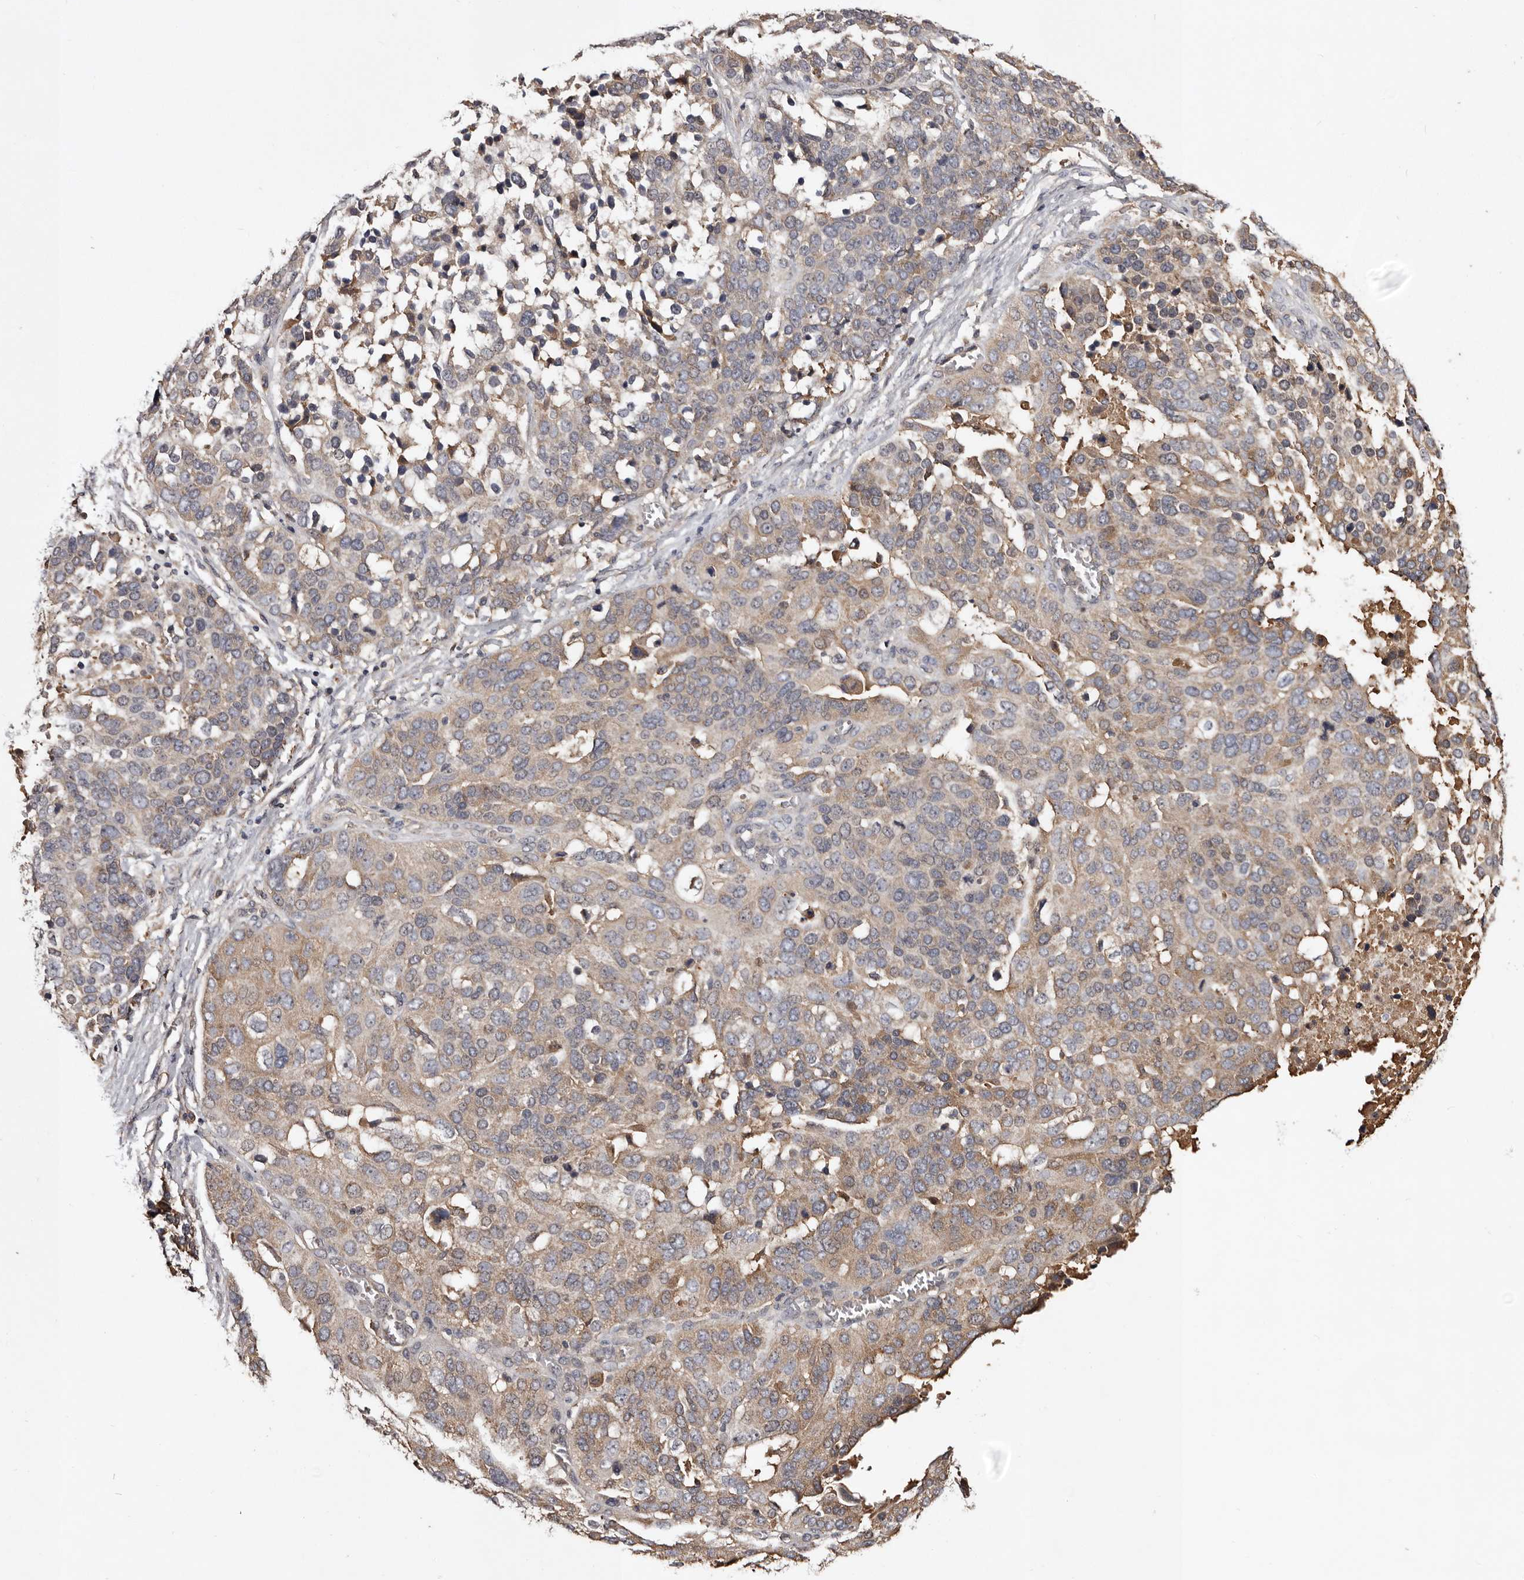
{"staining": {"intensity": "weak", "quantity": "25%-75%", "location": "cytoplasmic/membranous"}, "tissue": "ovarian cancer", "cell_type": "Tumor cells", "image_type": "cancer", "snomed": [{"axis": "morphology", "description": "Cystadenocarcinoma, serous, NOS"}, {"axis": "topography", "description": "Ovary"}], "caption": "Ovarian cancer (serous cystadenocarcinoma) tissue displays weak cytoplasmic/membranous positivity in about 25%-75% of tumor cells, visualized by immunohistochemistry.", "gene": "CYP1B1", "patient": {"sex": "female", "age": 44}}